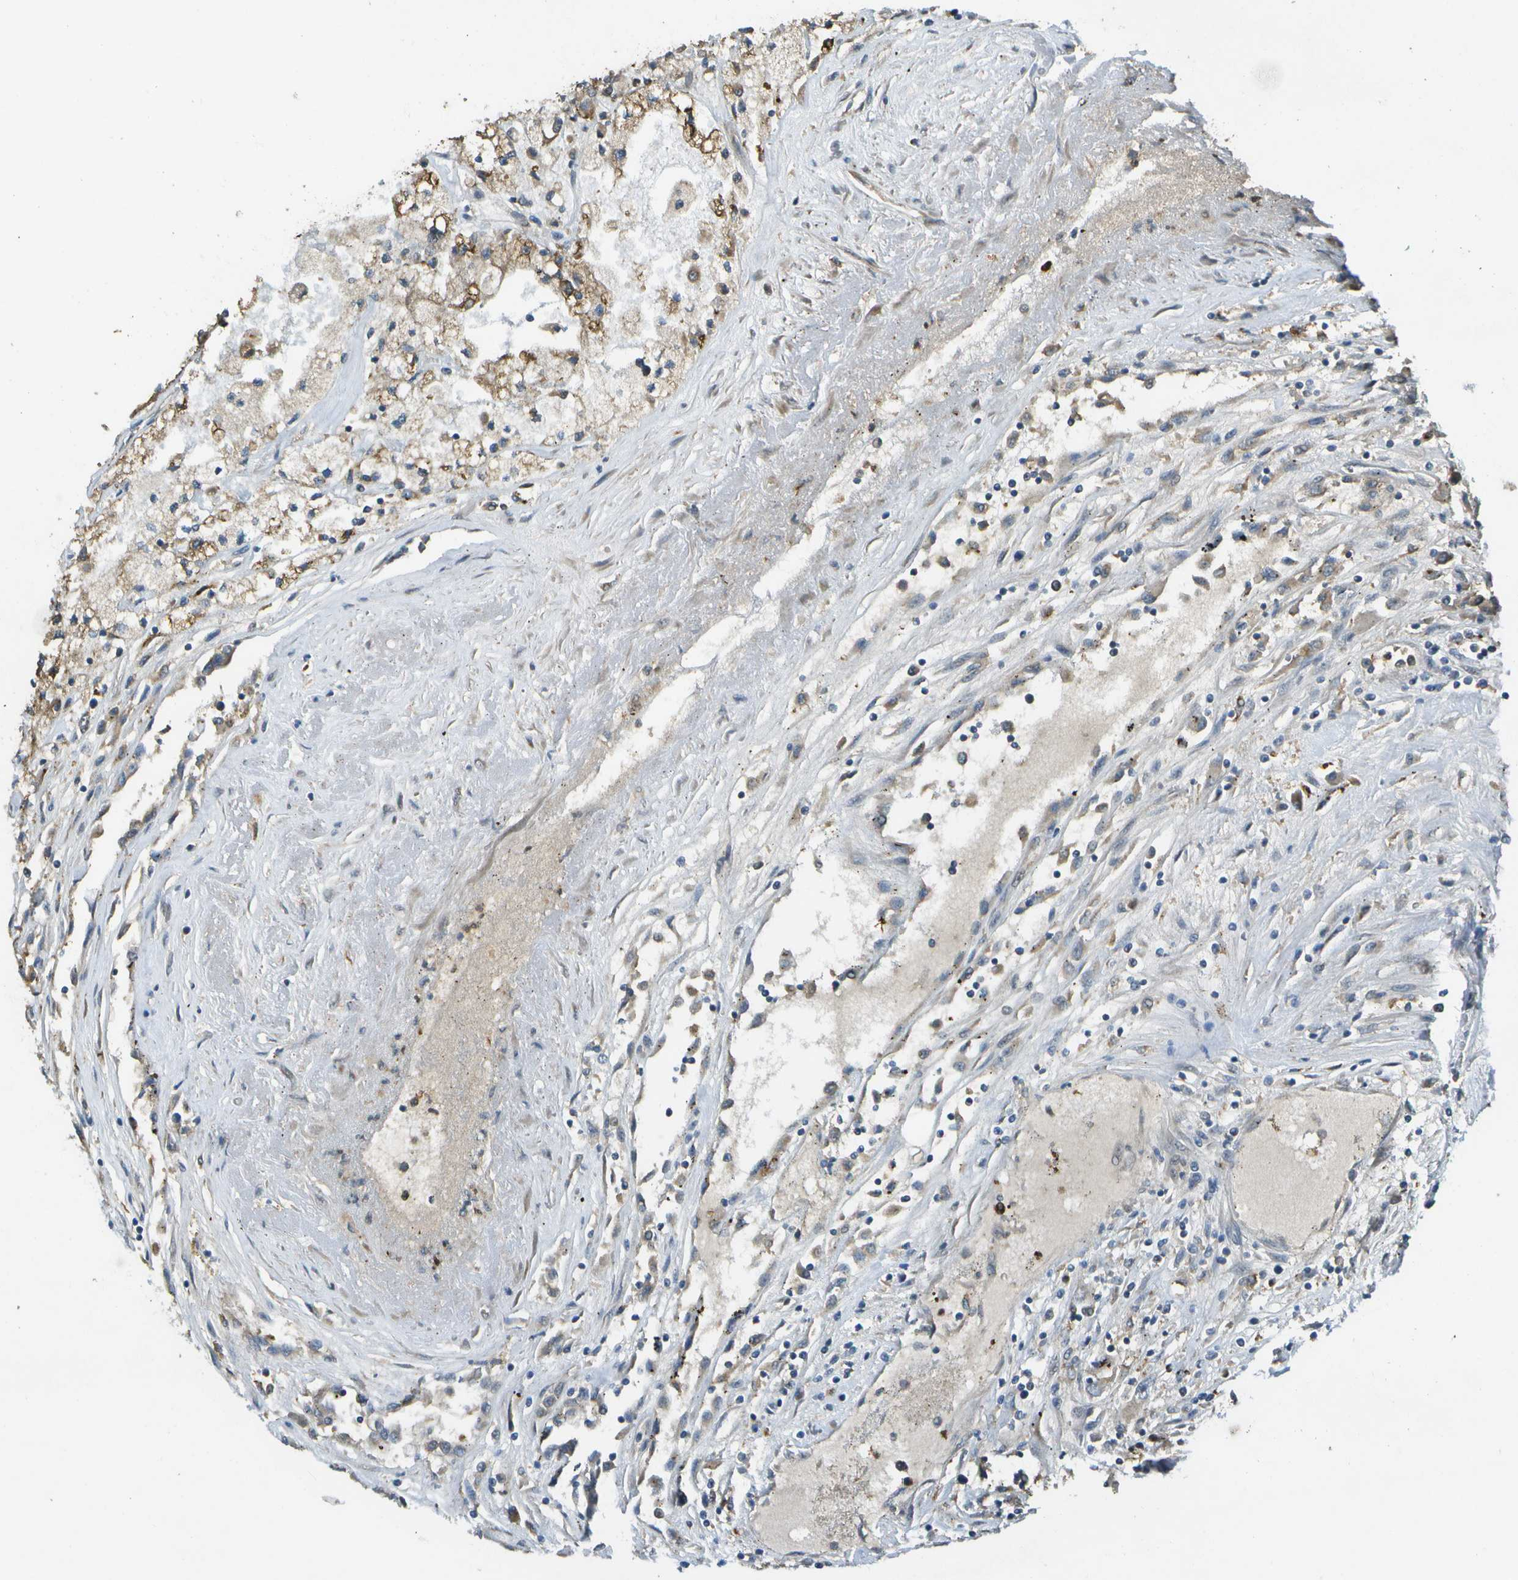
{"staining": {"intensity": "weak", "quantity": ">75%", "location": "cytoplasmic/membranous"}, "tissue": "renal cancer", "cell_type": "Tumor cells", "image_type": "cancer", "snomed": [{"axis": "morphology", "description": "Adenocarcinoma, NOS"}, {"axis": "topography", "description": "Kidney"}], "caption": "The immunohistochemical stain shows weak cytoplasmic/membranous staining in tumor cells of renal cancer (adenocarcinoma) tissue.", "gene": "GANC", "patient": {"sex": "female", "age": 52}}